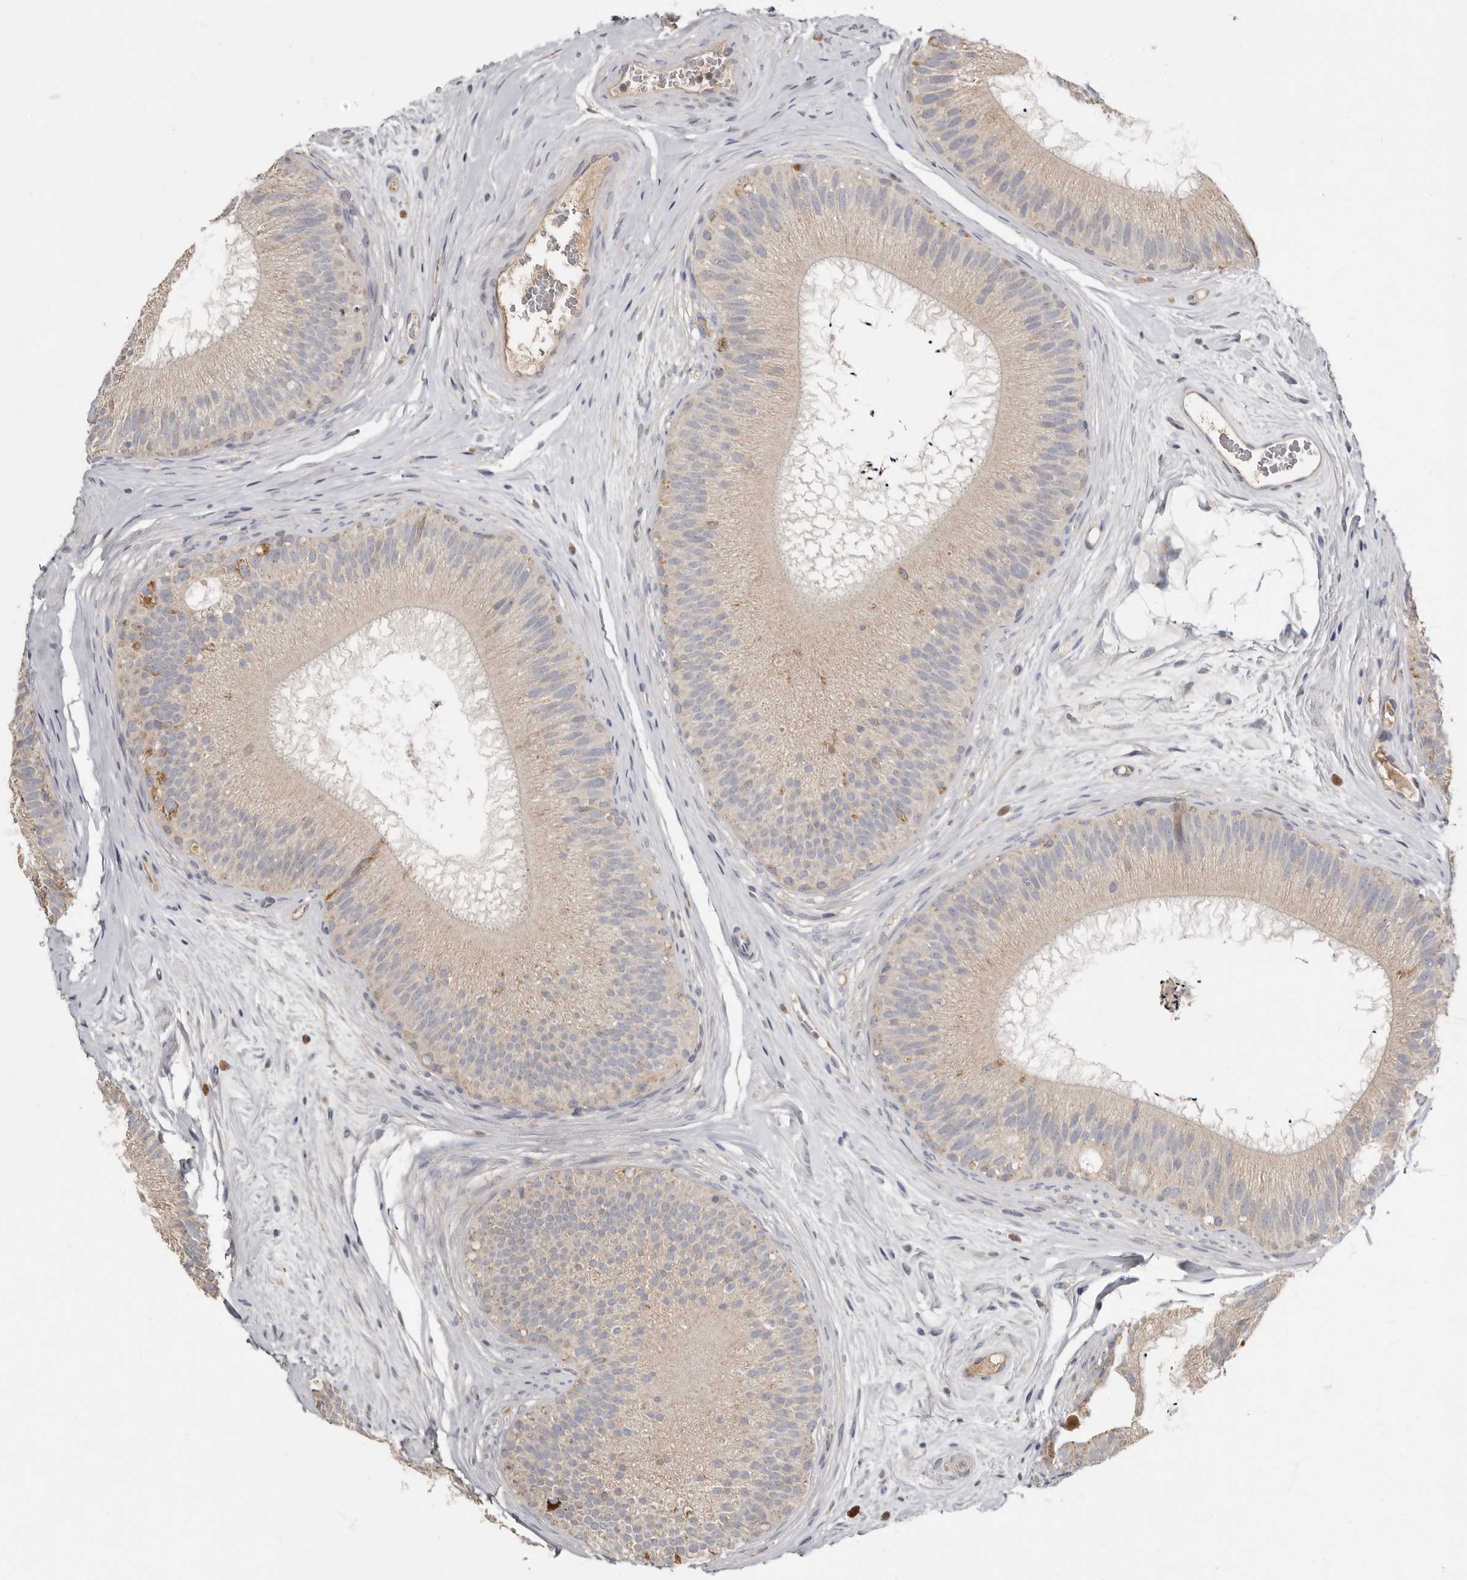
{"staining": {"intensity": "strong", "quantity": "<25%", "location": "cytoplasmic/membranous"}, "tissue": "epididymis", "cell_type": "Glandular cells", "image_type": "normal", "snomed": [{"axis": "morphology", "description": "Normal tissue, NOS"}, {"axis": "topography", "description": "Epididymis"}], "caption": "About <25% of glandular cells in benign human epididymis reveal strong cytoplasmic/membranous protein staining as visualized by brown immunohistochemical staining.", "gene": "KIF26B", "patient": {"sex": "male", "age": 45}}